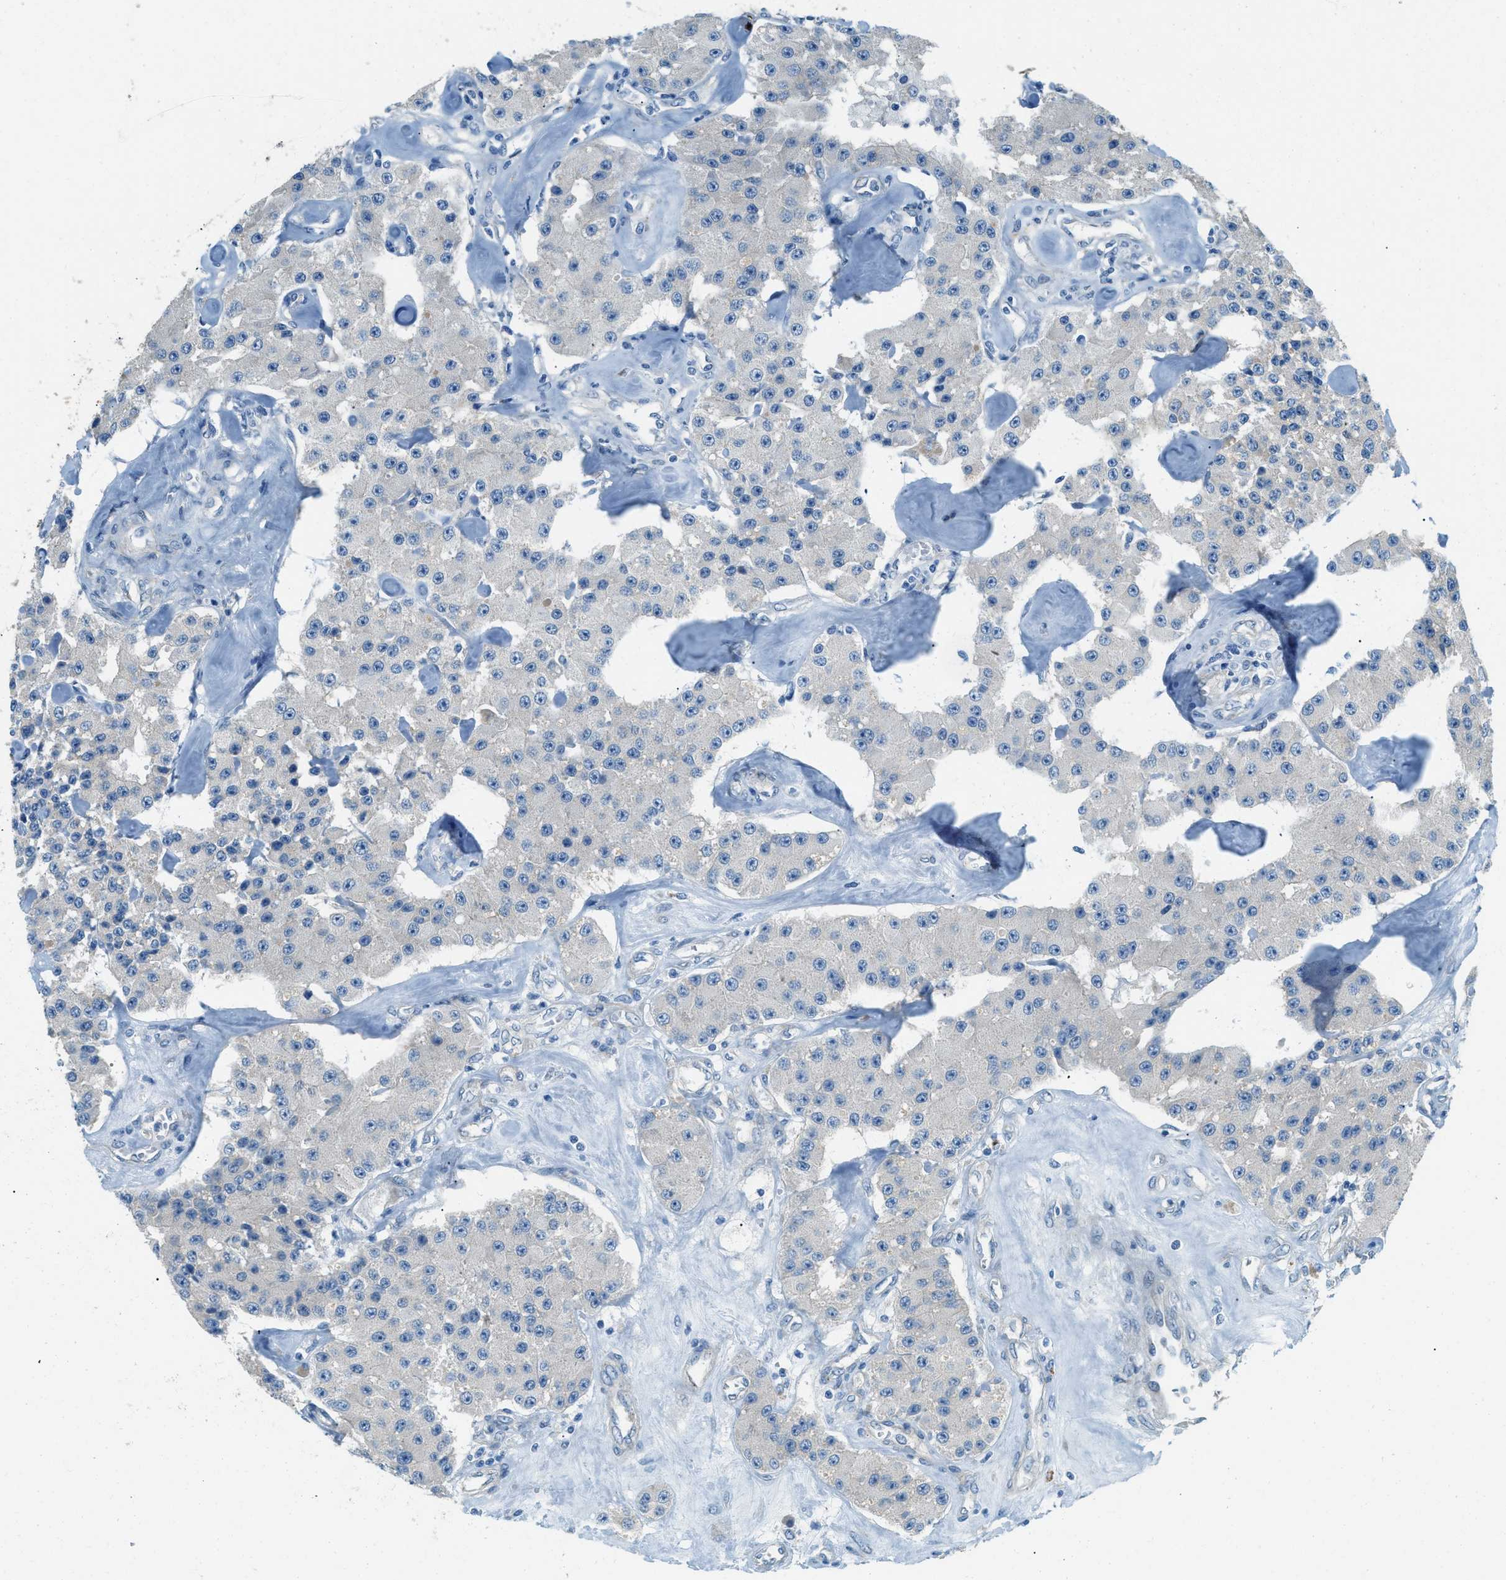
{"staining": {"intensity": "negative", "quantity": "none", "location": "none"}, "tissue": "carcinoid", "cell_type": "Tumor cells", "image_type": "cancer", "snomed": [{"axis": "morphology", "description": "Carcinoid, malignant, NOS"}, {"axis": "topography", "description": "Pancreas"}], "caption": "High magnification brightfield microscopy of carcinoid stained with DAB (3,3'-diaminobenzidine) (brown) and counterstained with hematoxylin (blue): tumor cells show no significant expression.", "gene": "ZNF367", "patient": {"sex": "male", "age": 41}}